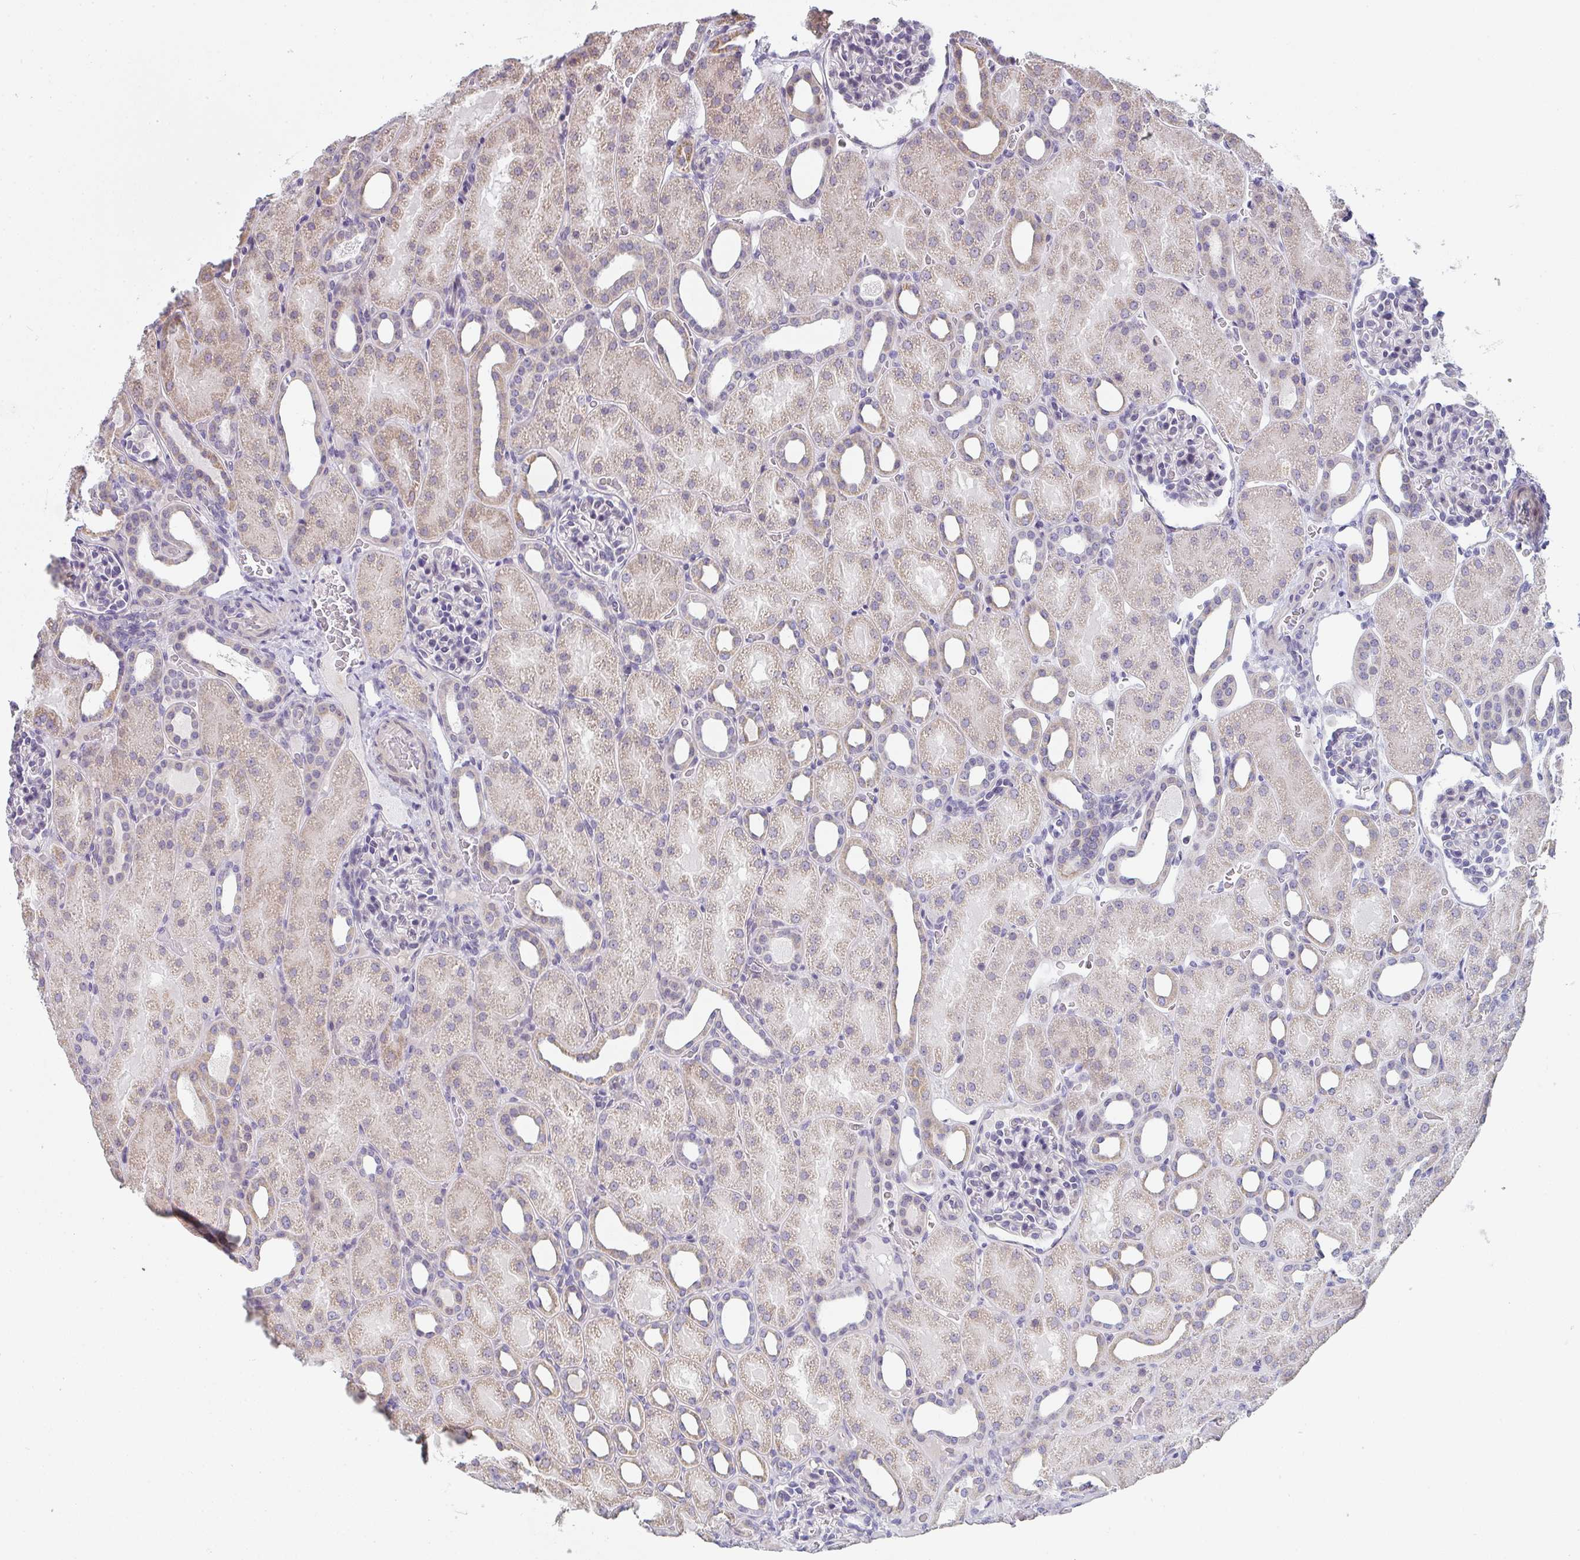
{"staining": {"intensity": "weak", "quantity": "<25%", "location": "cytoplasmic/membranous"}, "tissue": "kidney", "cell_type": "Cells in glomeruli", "image_type": "normal", "snomed": [{"axis": "morphology", "description": "Normal tissue, NOS"}, {"axis": "topography", "description": "Kidney"}], "caption": "Immunohistochemistry (IHC) of benign kidney exhibits no positivity in cells in glomeruli.", "gene": "CACNA1S", "patient": {"sex": "male", "age": 2}}